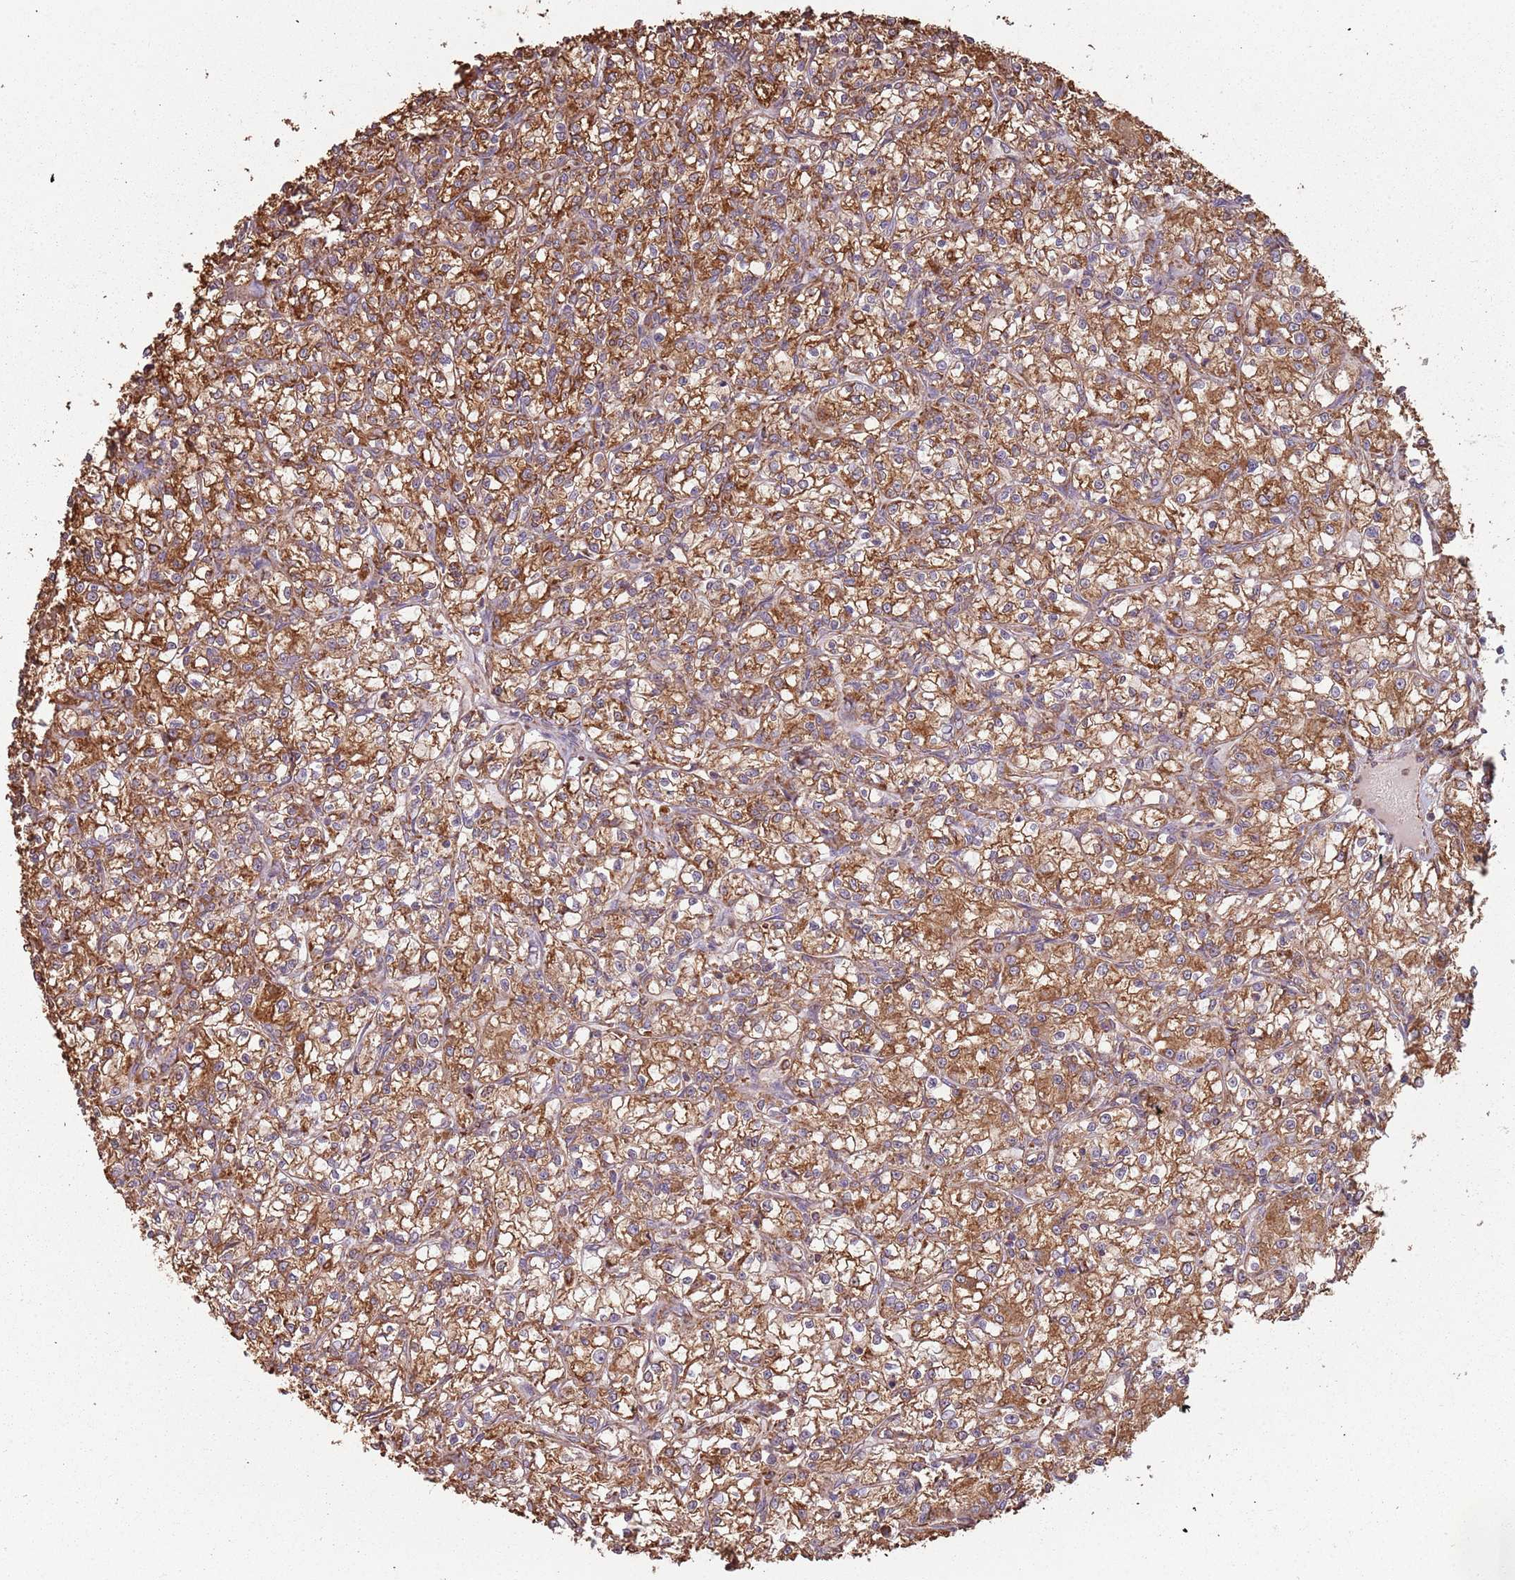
{"staining": {"intensity": "moderate", "quantity": ">75%", "location": "cytoplasmic/membranous"}, "tissue": "renal cancer", "cell_type": "Tumor cells", "image_type": "cancer", "snomed": [{"axis": "morphology", "description": "Adenocarcinoma, NOS"}, {"axis": "topography", "description": "Kidney"}], "caption": "Protein expression analysis of human renal cancer (adenocarcinoma) reveals moderate cytoplasmic/membranous staining in approximately >75% of tumor cells. The staining was performed using DAB (3,3'-diaminobenzidine), with brown indicating positive protein expression. Nuclei are stained blue with hematoxylin.", "gene": "ATOSB", "patient": {"sex": "female", "age": 59}}